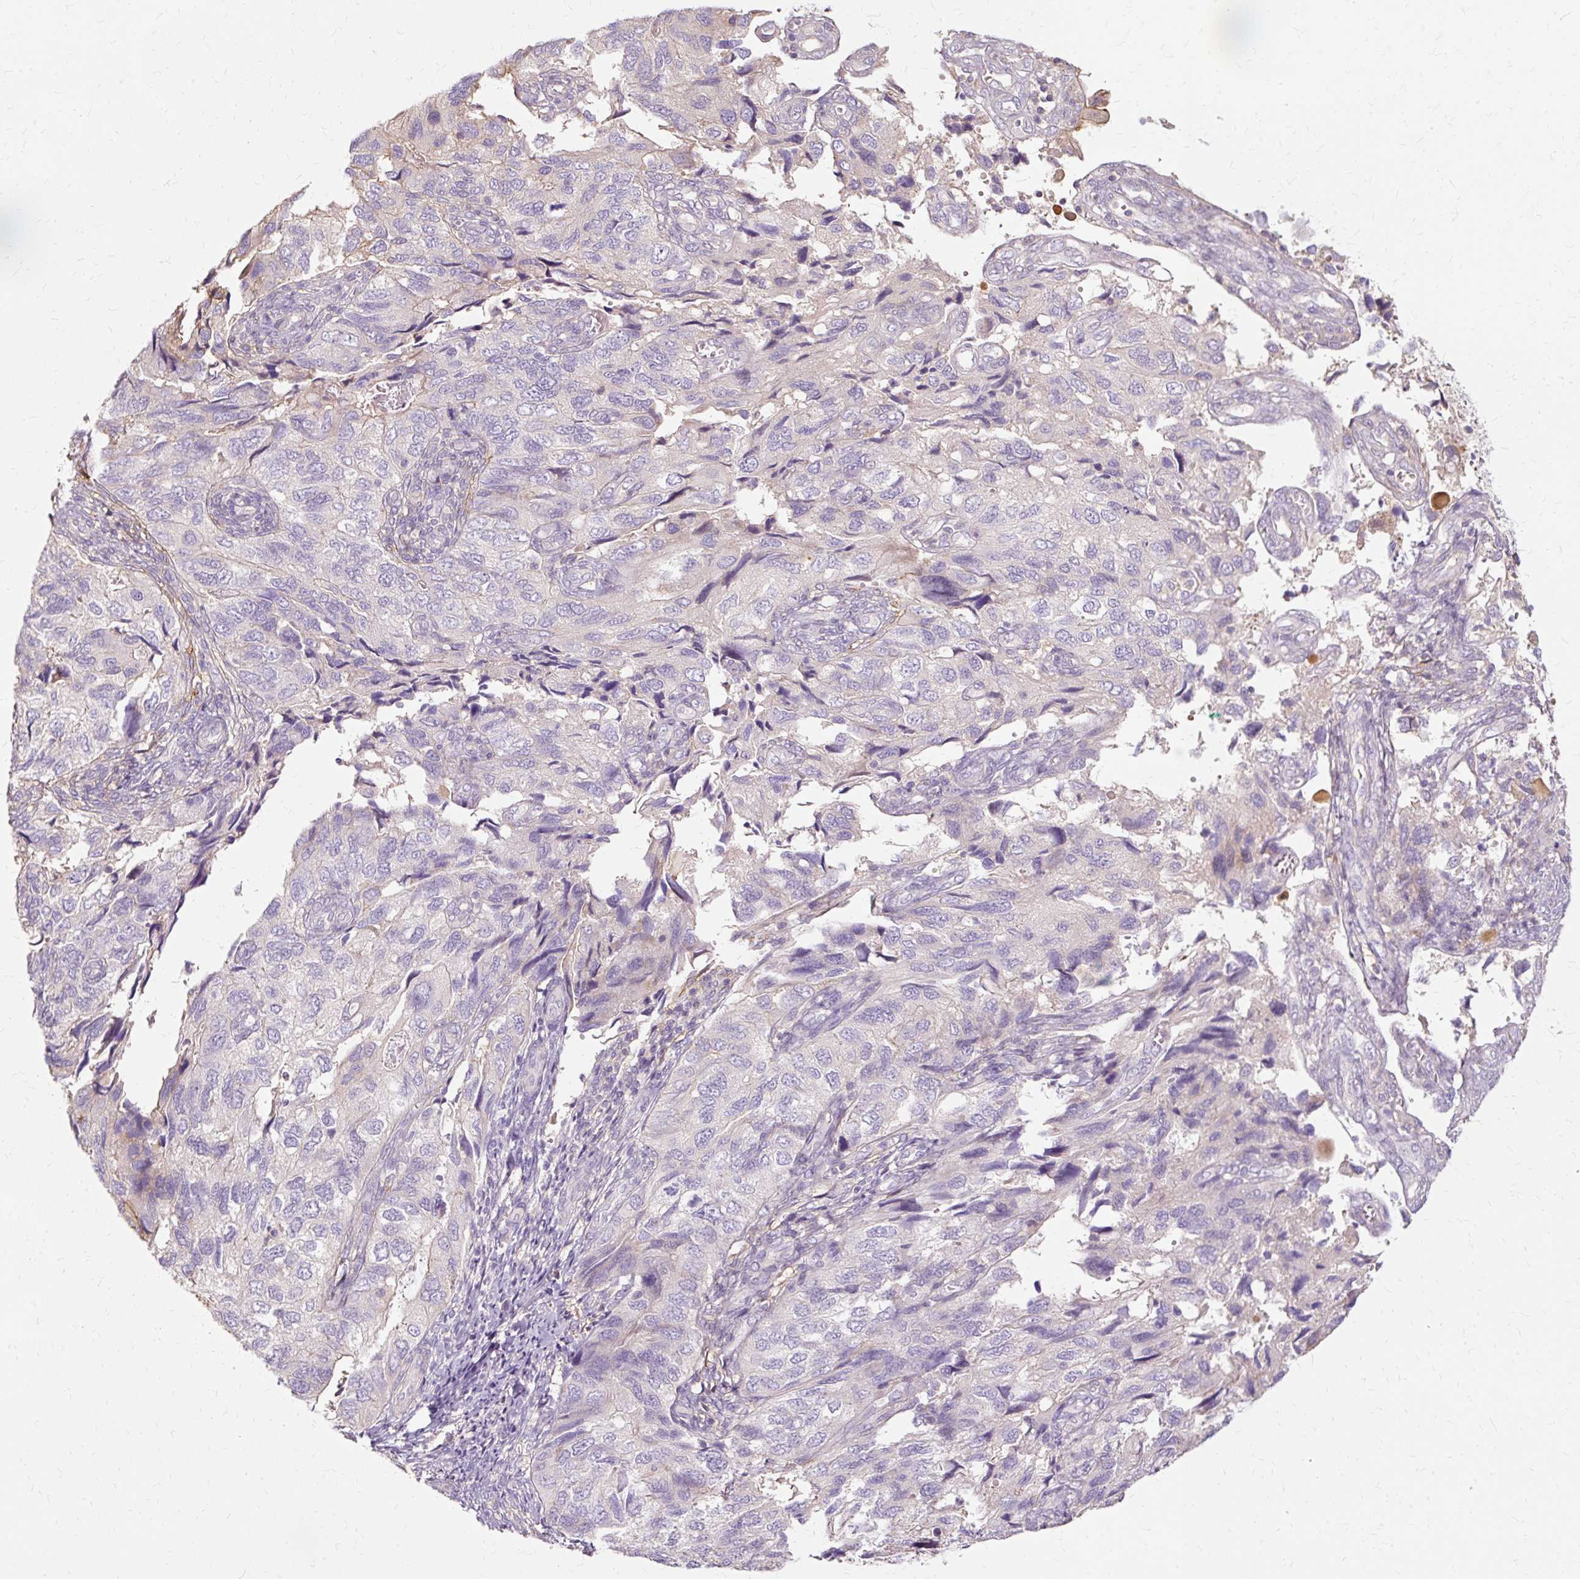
{"staining": {"intensity": "negative", "quantity": "none", "location": "none"}, "tissue": "endometrial cancer", "cell_type": "Tumor cells", "image_type": "cancer", "snomed": [{"axis": "morphology", "description": "Carcinoma, NOS"}, {"axis": "topography", "description": "Uterus"}], "caption": "Histopathology image shows no protein staining in tumor cells of endometrial carcinoma tissue.", "gene": "TSPAN8", "patient": {"sex": "female", "age": 76}}